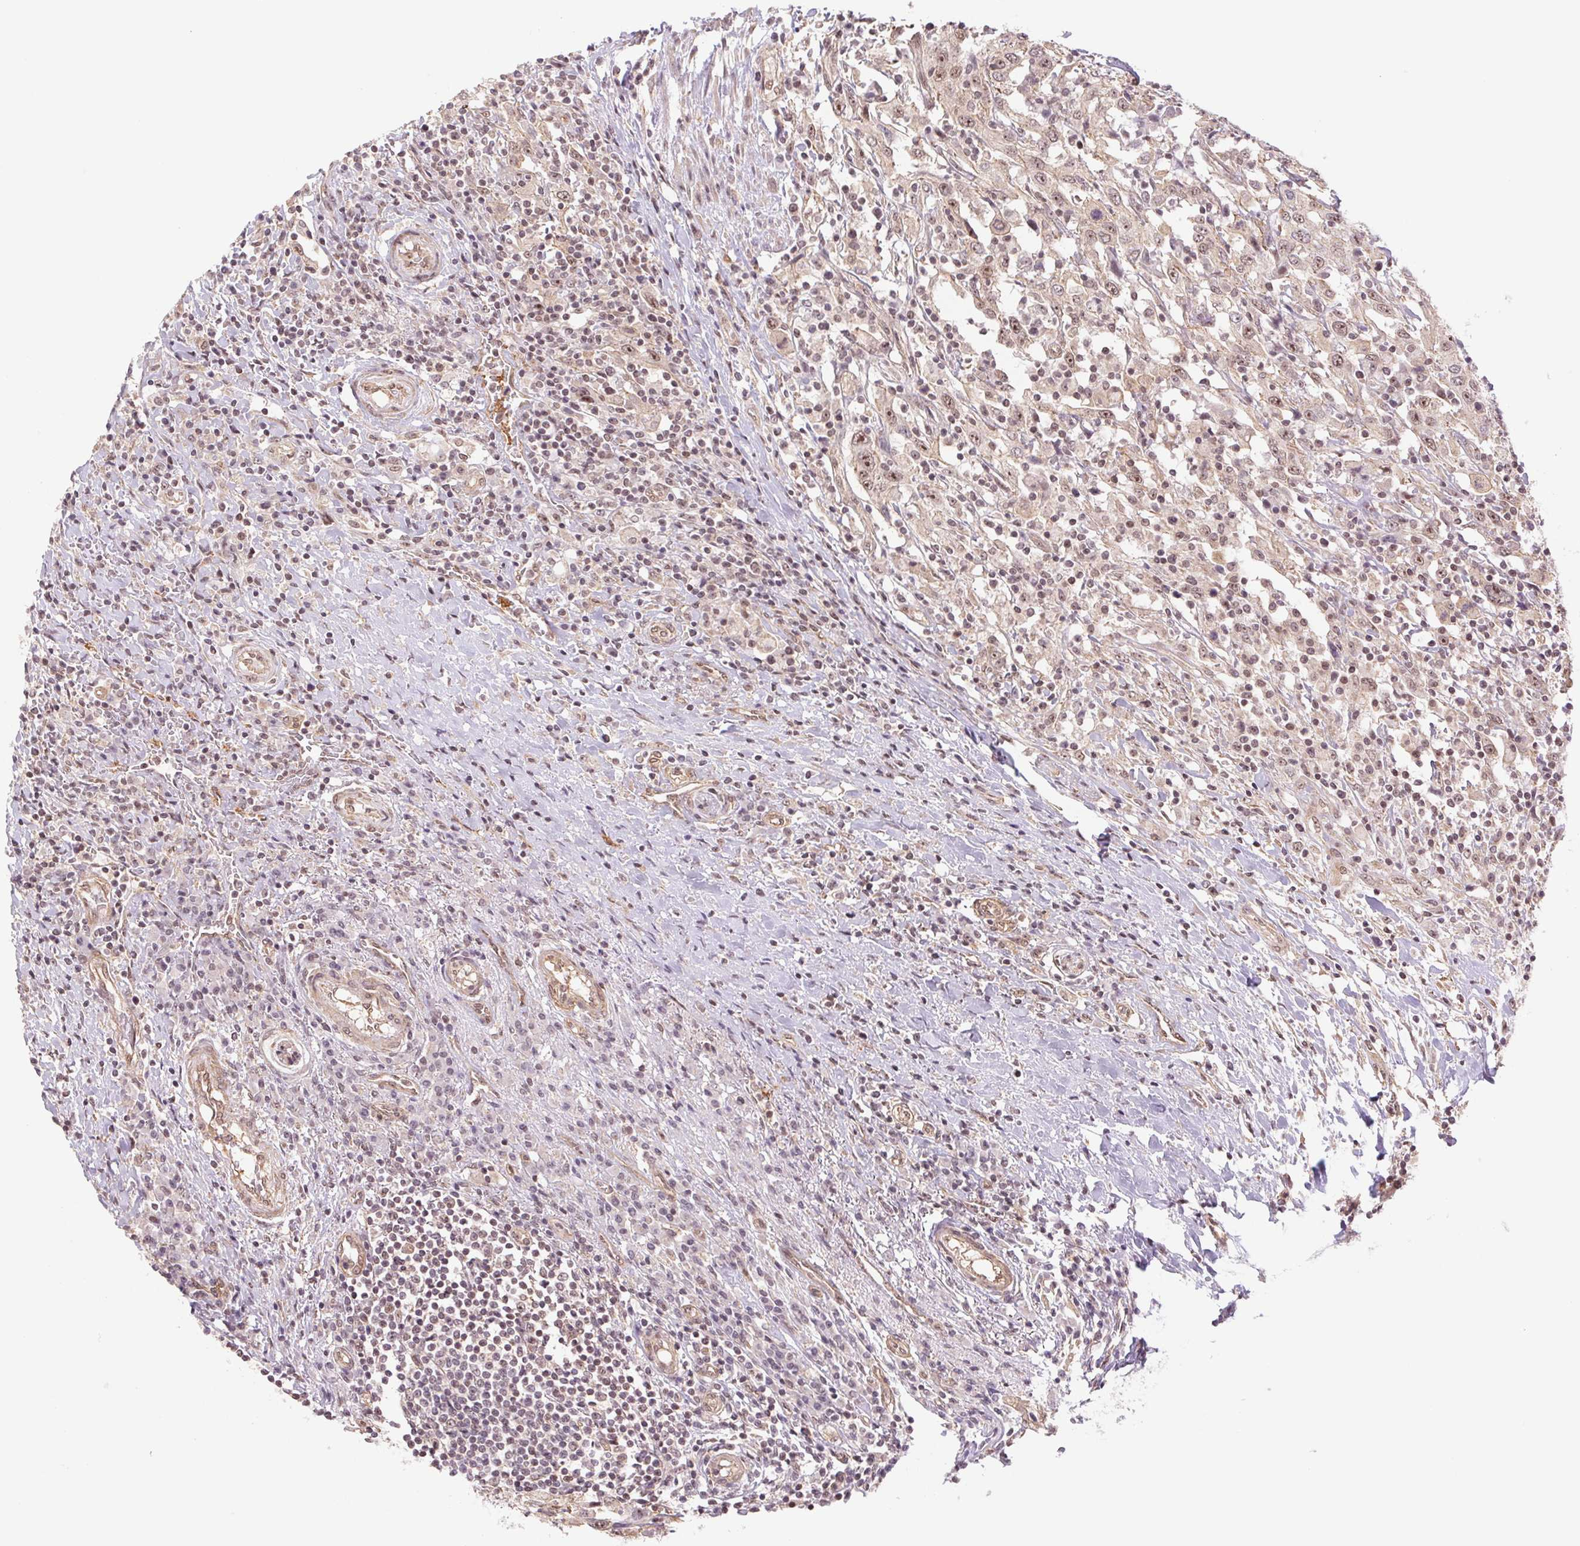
{"staining": {"intensity": "moderate", "quantity": ">75%", "location": "nuclear"}, "tissue": "urothelial cancer", "cell_type": "Tumor cells", "image_type": "cancer", "snomed": [{"axis": "morphology", "description": "Urothelial carcinoma, High grade"}, {"axis": "topography", "description": "Urinary bladder"}], "caption": "Brown immunohistochemical staining in human urothelial carcinoma (high-grade) reveals moderate nuclear staining in approximately >75% of tumor cells. (DAB (3,3'-diaminobenzidine) = brown stain, brightfield microscopy at high magnification).", "gene": "CWC25", "patient": {"sex": "male", "age": 61}}